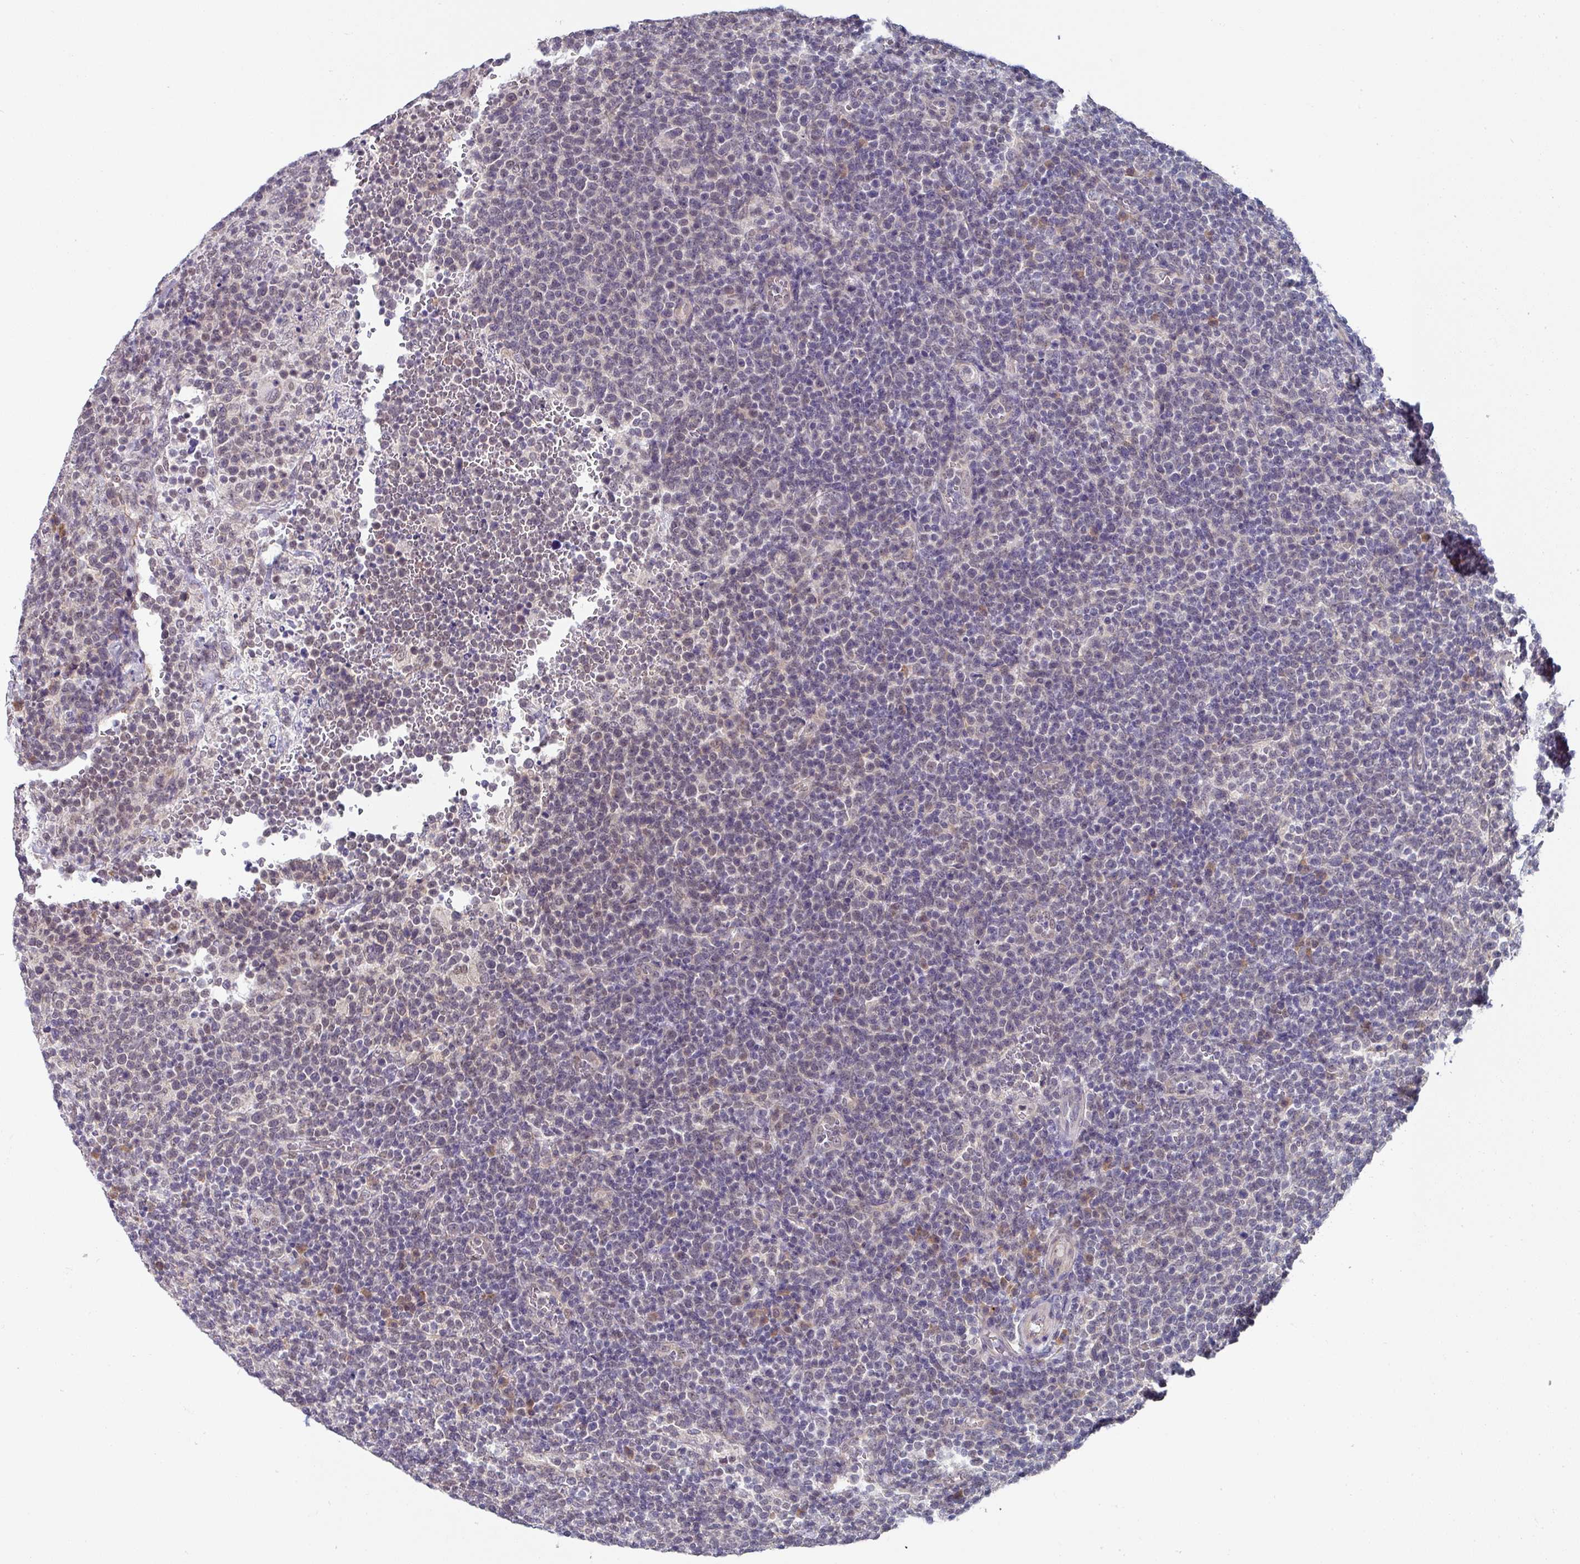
{"staining": {"intensity": "negative", "quantity": "none", "location": "none"}, "tissue": "lymphoma", "cell_type": "Tumor cells", "image_type": "cancer", "snomed": [{"axis": "morphology", "description": "Malignant lymphoma, non-Hodgkin's type, High grade"}, {"axis": "topography", "description": "Lymph node"}], "caption": "Lymphoma was stained to show a protein in brown. There is no significant expression in tumor cells.", "gene": "TMED5", "patient": {"sex": "male", "age": 61}}